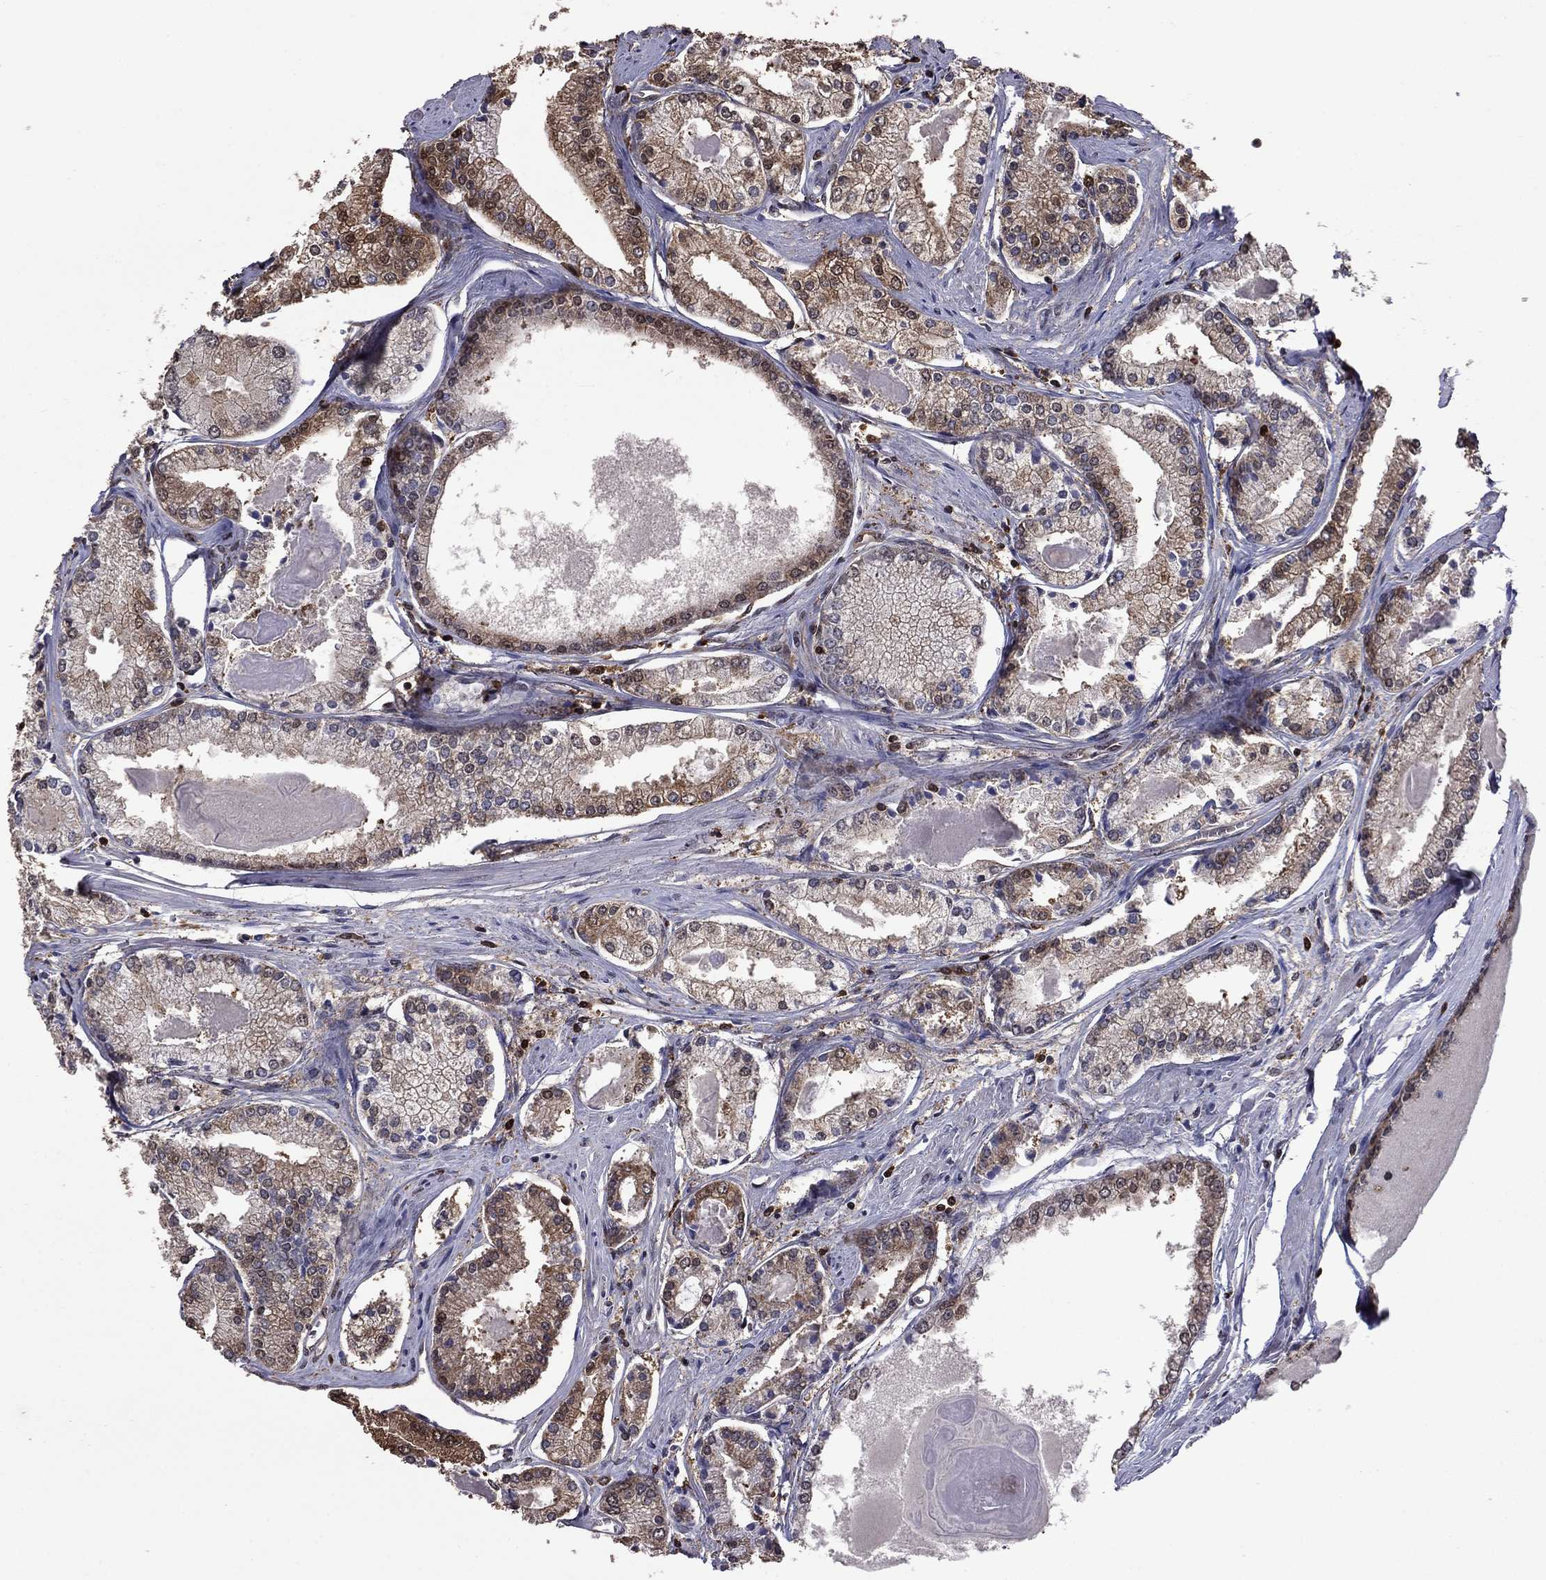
{"staining": {"intensity": "moderate", "quantity": "25%-75%", "location": "cytoplasmic/membranous"}, "tissue": "prostate cancer", "cell_type": "Tumor cells", "image_type": "cancer", "snomed": [{"axis": "morphology", "description": "Adenocarcinoma, NOS"}, {"axis": "topography", "description": "Prostate"}], "caption": "Adenocarcinoma (prostate) tissue reveals moderate cytoplasmic/membranous positivity in approximately 25%-75% of tumor cells, visualized by immunohistochemistry.", "gene": "APPBP2", "patient": {"sex": "male", "age": 72}}